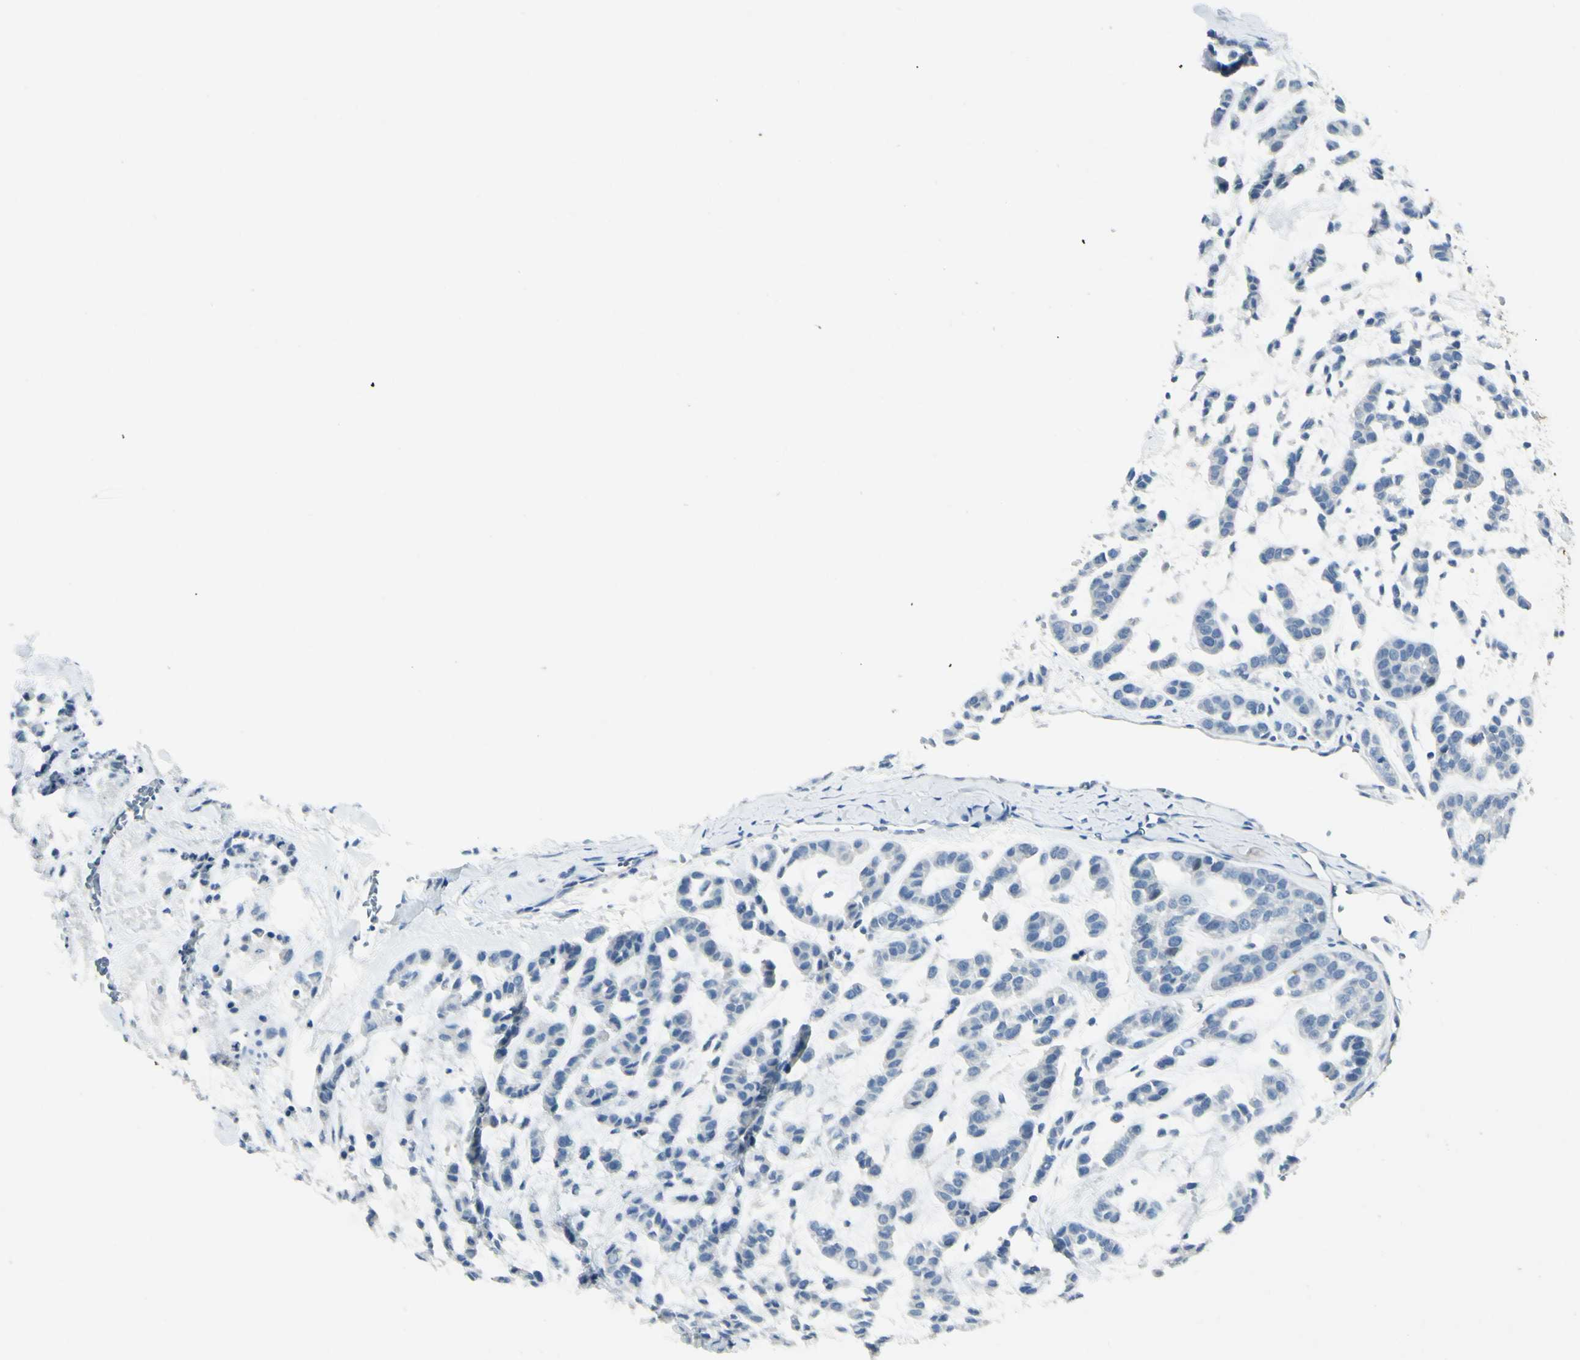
{"staining": {"intensity": "negative", "quantity": "none", "location": "none"}, "tissue": "head and neck cancer", "cell_type": "Tumor cells", "image_type": "cancer", "snomed": [{"axis": "morphology", "description": "Adenocarcinoma, NOS"}, {"axis": "morphology", "description": "Adenoma, NOS"}, {"axis": "topography", "description": "Head-Neck"}], "caption": "Immunohistochemistry (IHC) image of neoplastic tissue: head and neck cancer stained with DAB (3,3'-diaminobenzidine) shows no significant protein staining in tumor cells.", "gene": "SNAP91", "patient": {"sex": "female", "age": 55}}